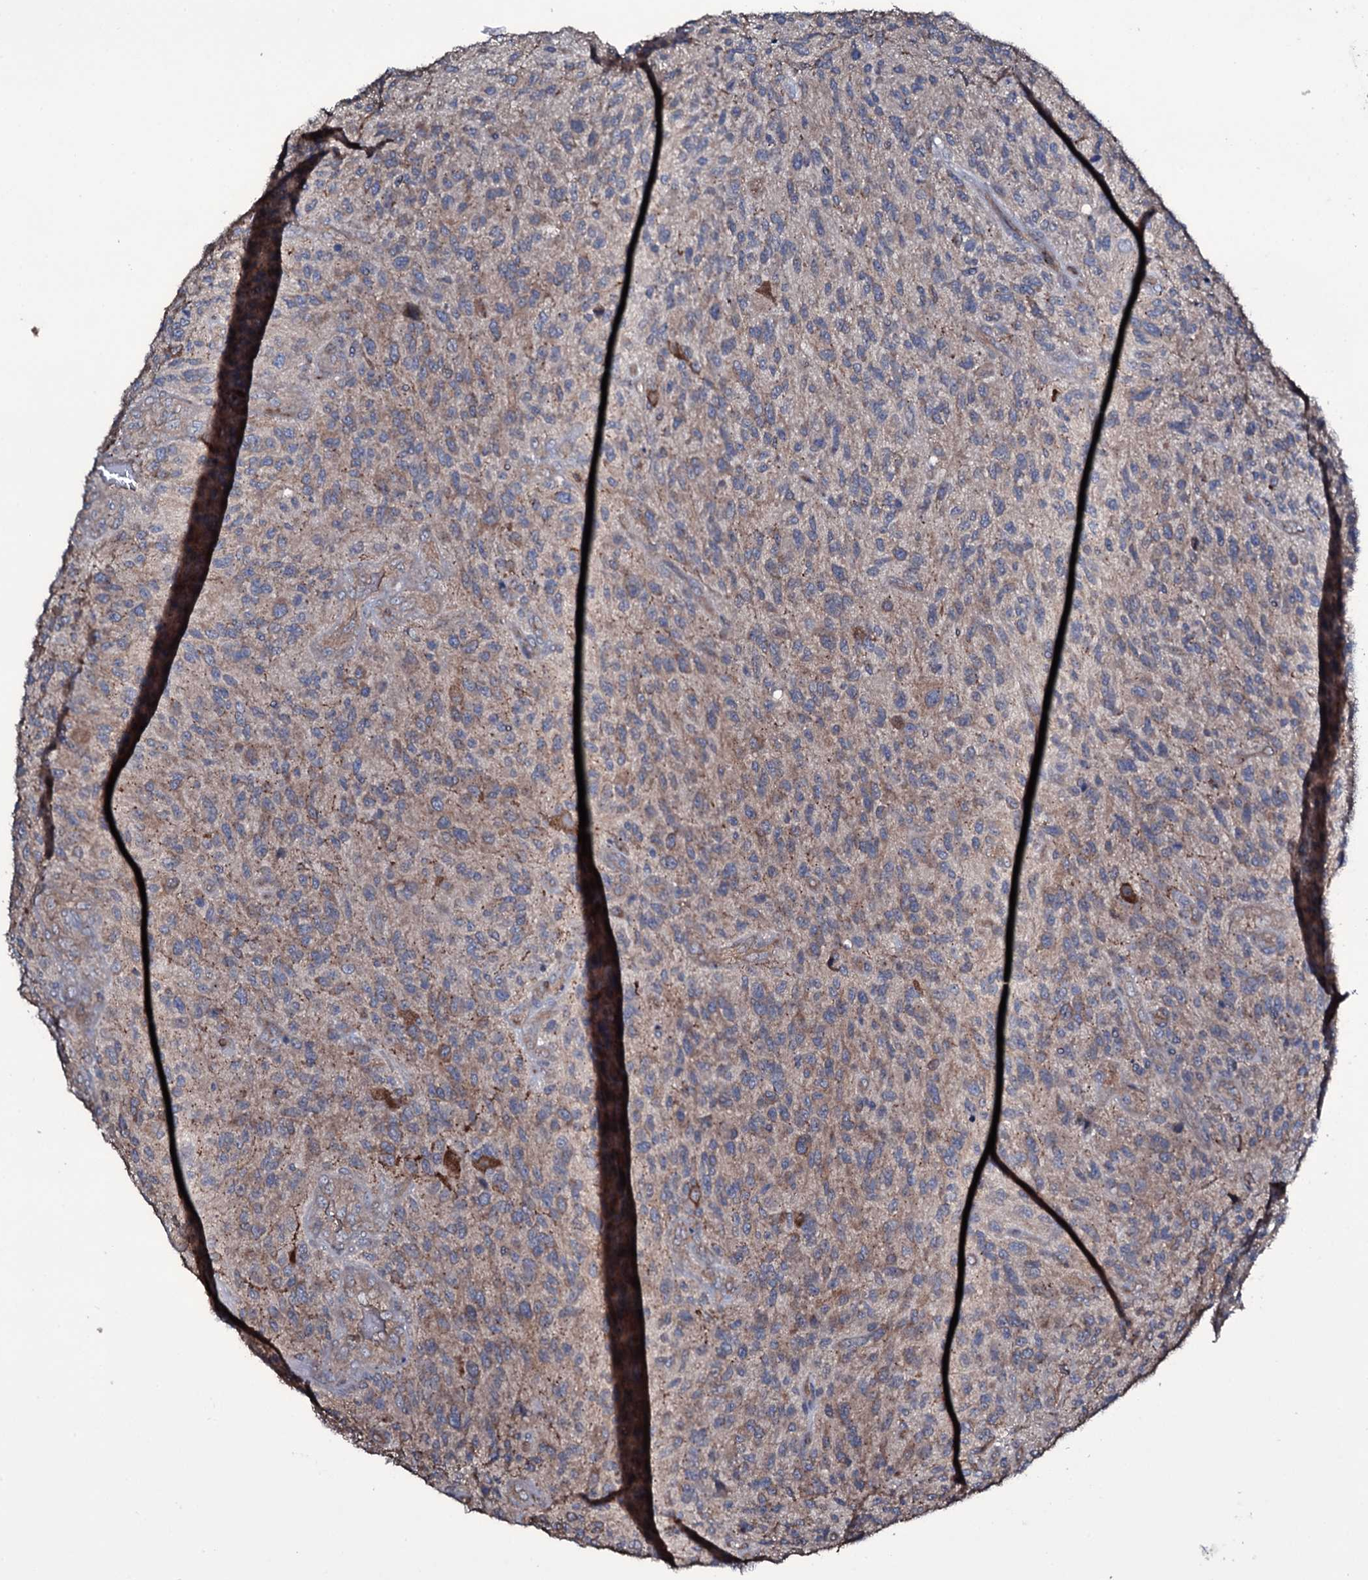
{"staining": {"intensity": "weak", "quantity": "25%-75%", "location": "cytoplasmic/membranous"}, "tissue": "glioma", "cell_type": "Tumor cells", "image_type": "cancer", "snomed": [{"axis": "morphology", "description": "Glioma, malignant, High grade"}, {"axis": "topography", "description": "Brain"}], "caption": "A brown stain shows weak cytoplasmic/membranous positivity of a protein in high-grade glioma (malignant) tumor cells.", "gene": "WIPF3", "patient": {"sex": "male", "age": 47}}